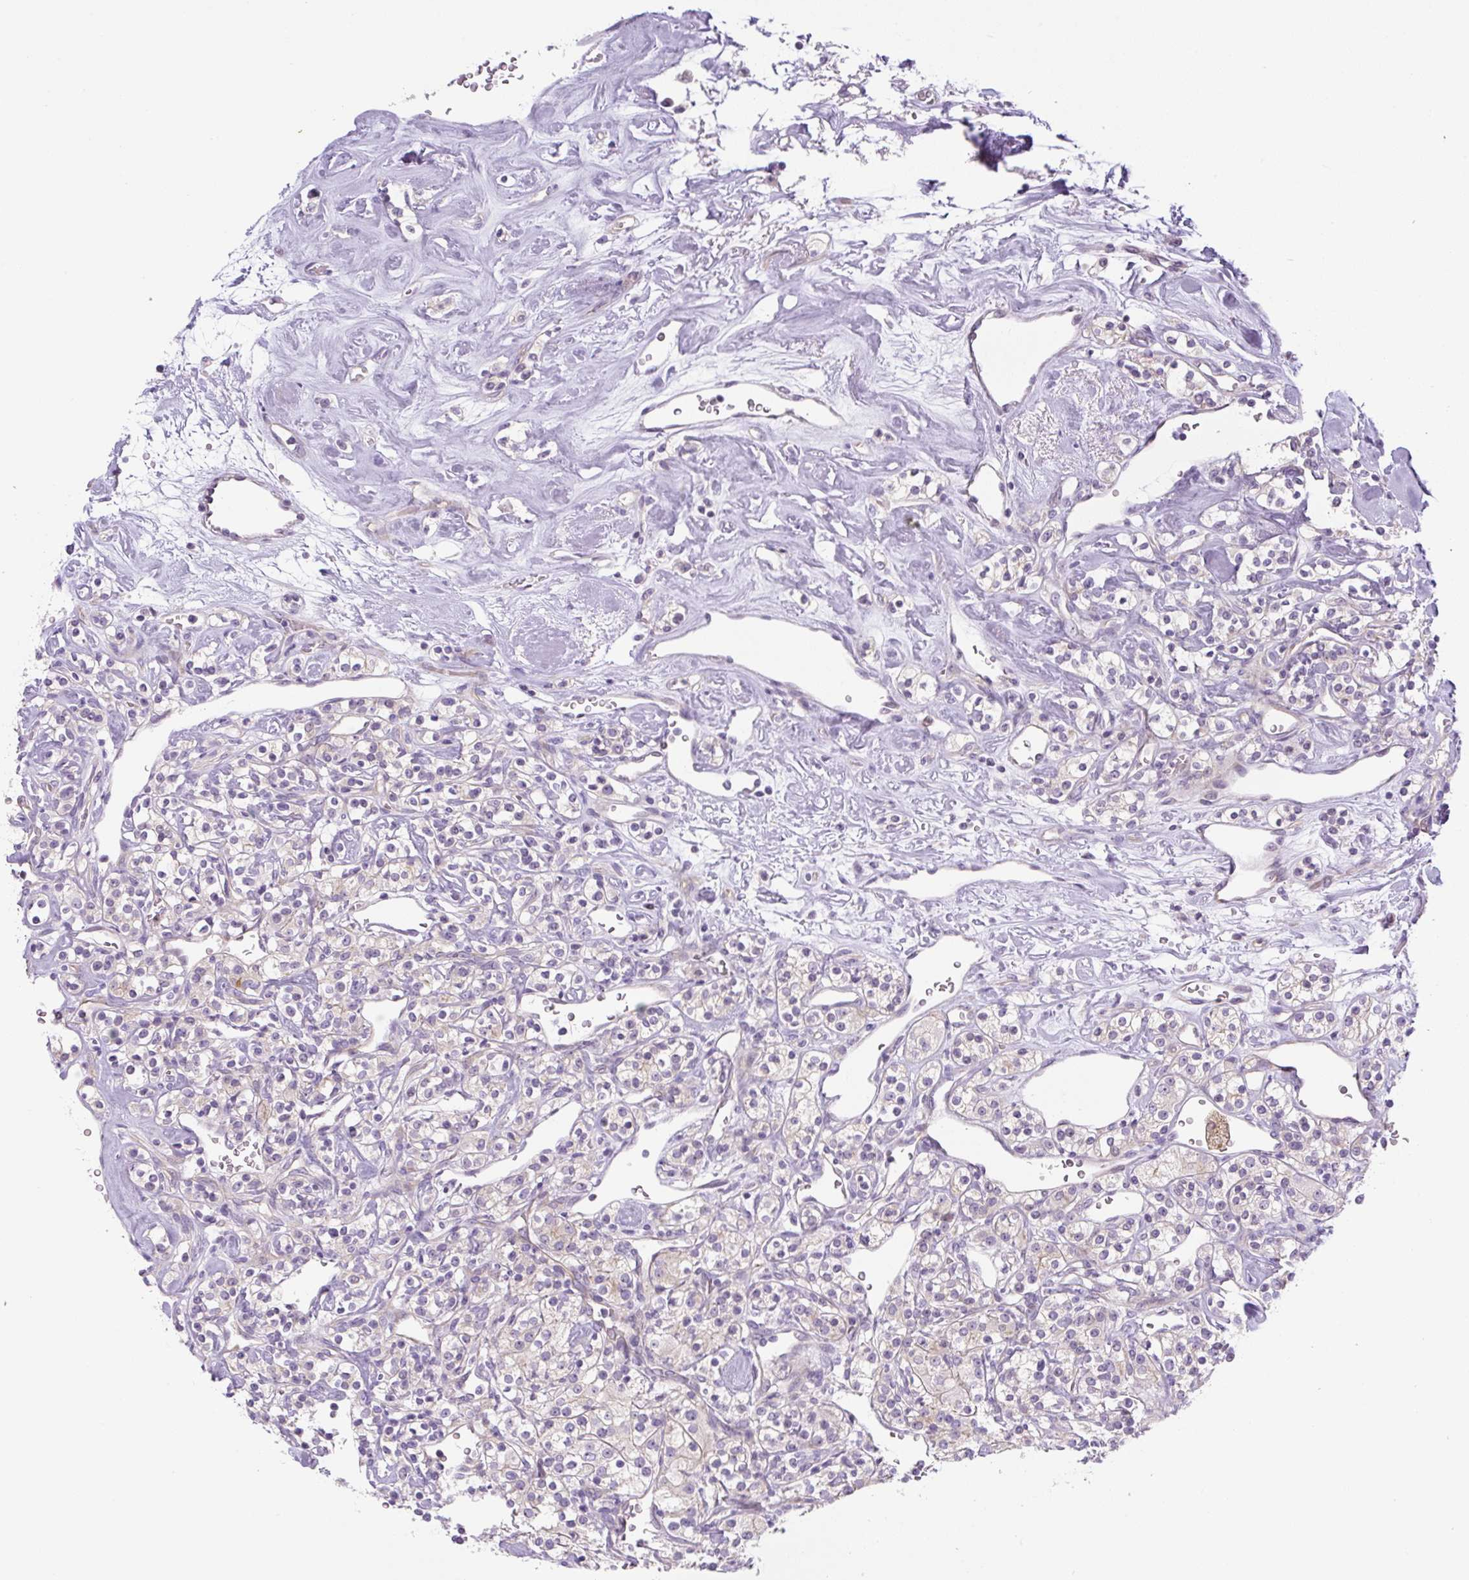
{"staining": {"intensity": "weak", "quantity": "25%-75%", "location": "cytoplasmic/membranous"}, "tissue": "renal cancer", "cell_type": "Tumor cells", "image_type": "cancer", "snomed": [{"axis": "morphology", "description": "Adenocarcinoma, NOS"}, {"axis": "topography", "description": "Kidney"}], "caption": "A histopathology image of human renal cancer (adenocarcinoma) stained for a protein reveals weak cytoplasmic/membranous brown staining in tumor cells.", "gene": "ADAMTS19", "patient": {"sex": "male", "age": 77}}